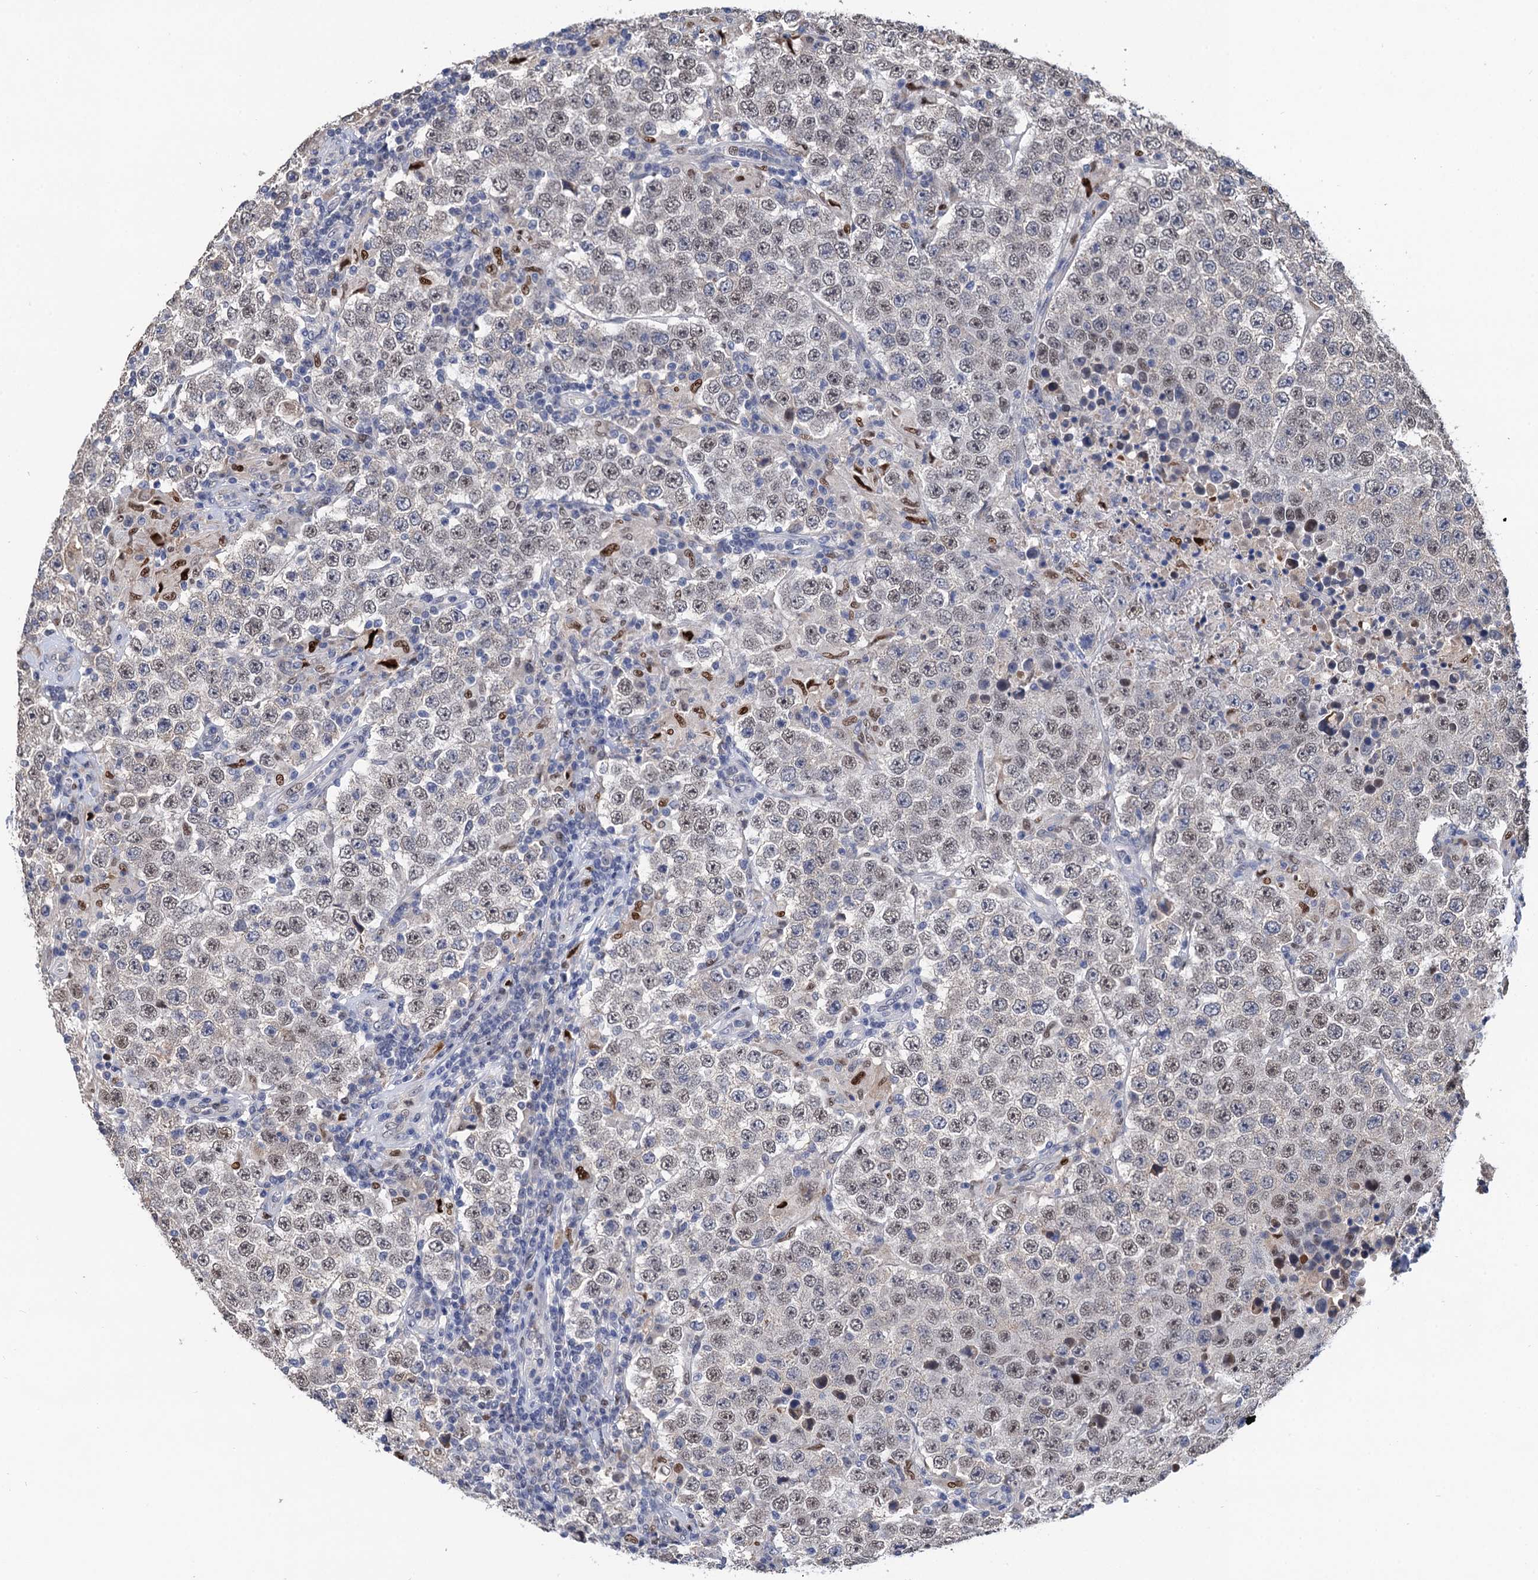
{"staining": {"intensity": "weak", "quantity": ">75%", "location": "nuclear"}, "tissue": "testis cancer", "cell_type": "Tumor cells", "image_type": "cancer", "snomed": [{"axis": "morphology", "description": "Normal tissue, NOS"}, {"axis": "morphology", "description": "Urothelial carcinoma, High grade"}, {"axis": "morphology", "description": "Seminoma, NOS"}, {"axis": "morphology", "description": "Carcinoma, Embryonal, NOS"}, {"axis": "topography", "description": "Urinary bladder"}, {"axis": "topography", "description": "Testis"}], "caption": "Human testis high-grade urothelial carcinoma stained with a protein marker shows weak staining in tumor cells.", "gene": "TSEN34", "patient": {"sex": "male", "age": 41}}